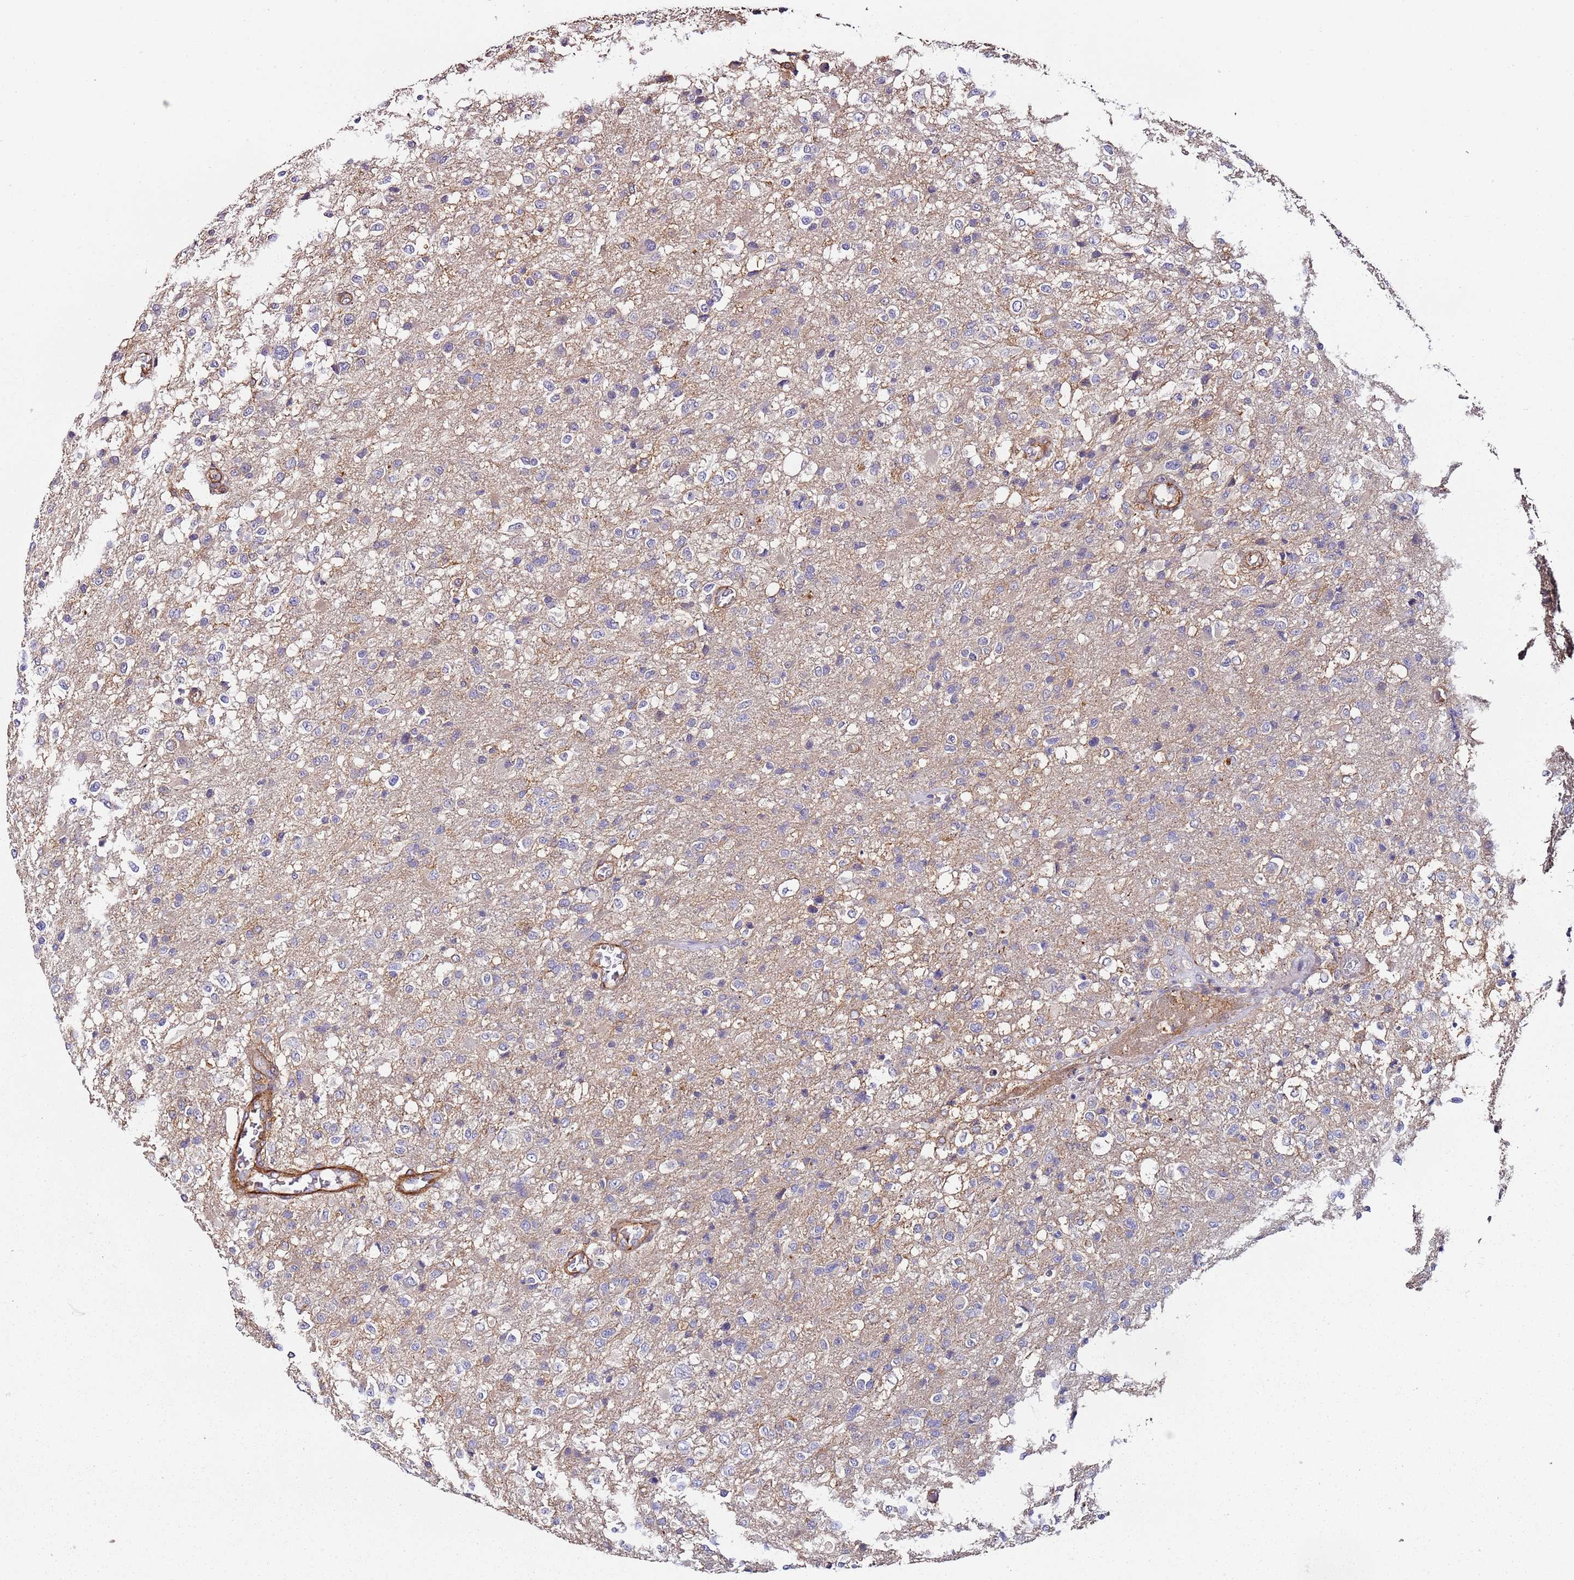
{"staining": {"intensity": "negative", "quantity": "none", "location": "none"}, "tissue": "glioma", "cell_type": "Tumor cells", "image_type": "cancer", "snomed": [{"axis": "morphology", "description": "Glioma, malignant, High grade"}, {"axis": "topography", "description": "Brain"}], "caption": "High-grade glioma (malignant) stained for a protein using immunohistochemistry displays no positivity tumor cells.", "gene": "CYP2U1", "patient": {"sex": "female", "age": 74}}